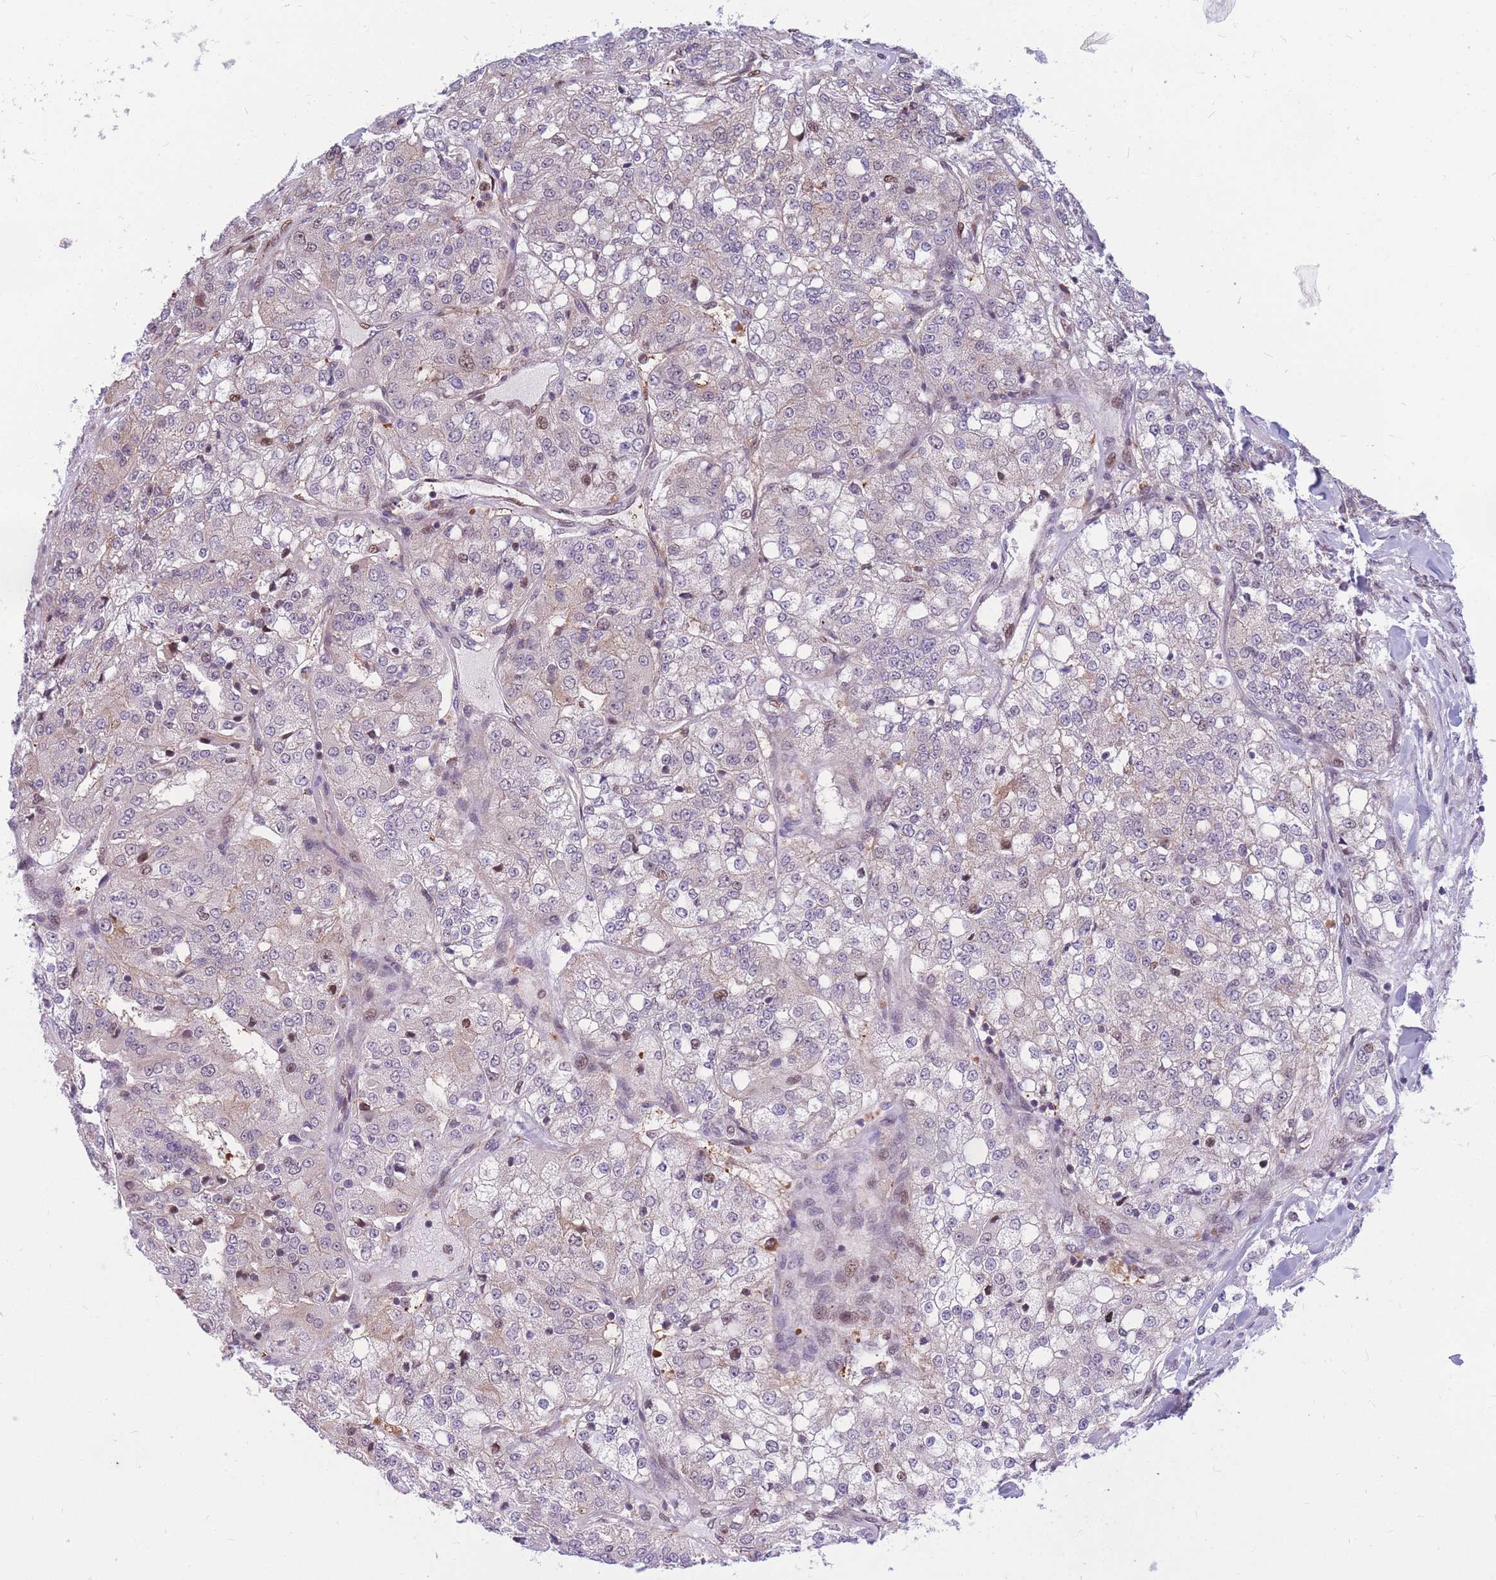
{"staining": {"intensity": "weak", "quantity": "<25%", "location": "nuclear"}, "tissue": "renal cancer", "cell_type": "Tumor cells", "image_type": "cancer", "snomed": [{"axis": "morphology", "description": "Adenocarcinoma, NOS"}, {"axis": "topography", "description": "Kidney"}], "caption": "Immunohistochemical staining of human renal cancer displays no significant staining in tumor cells.", "gene": "CRACD", "patient": {"sex": "female", "age": 63}}